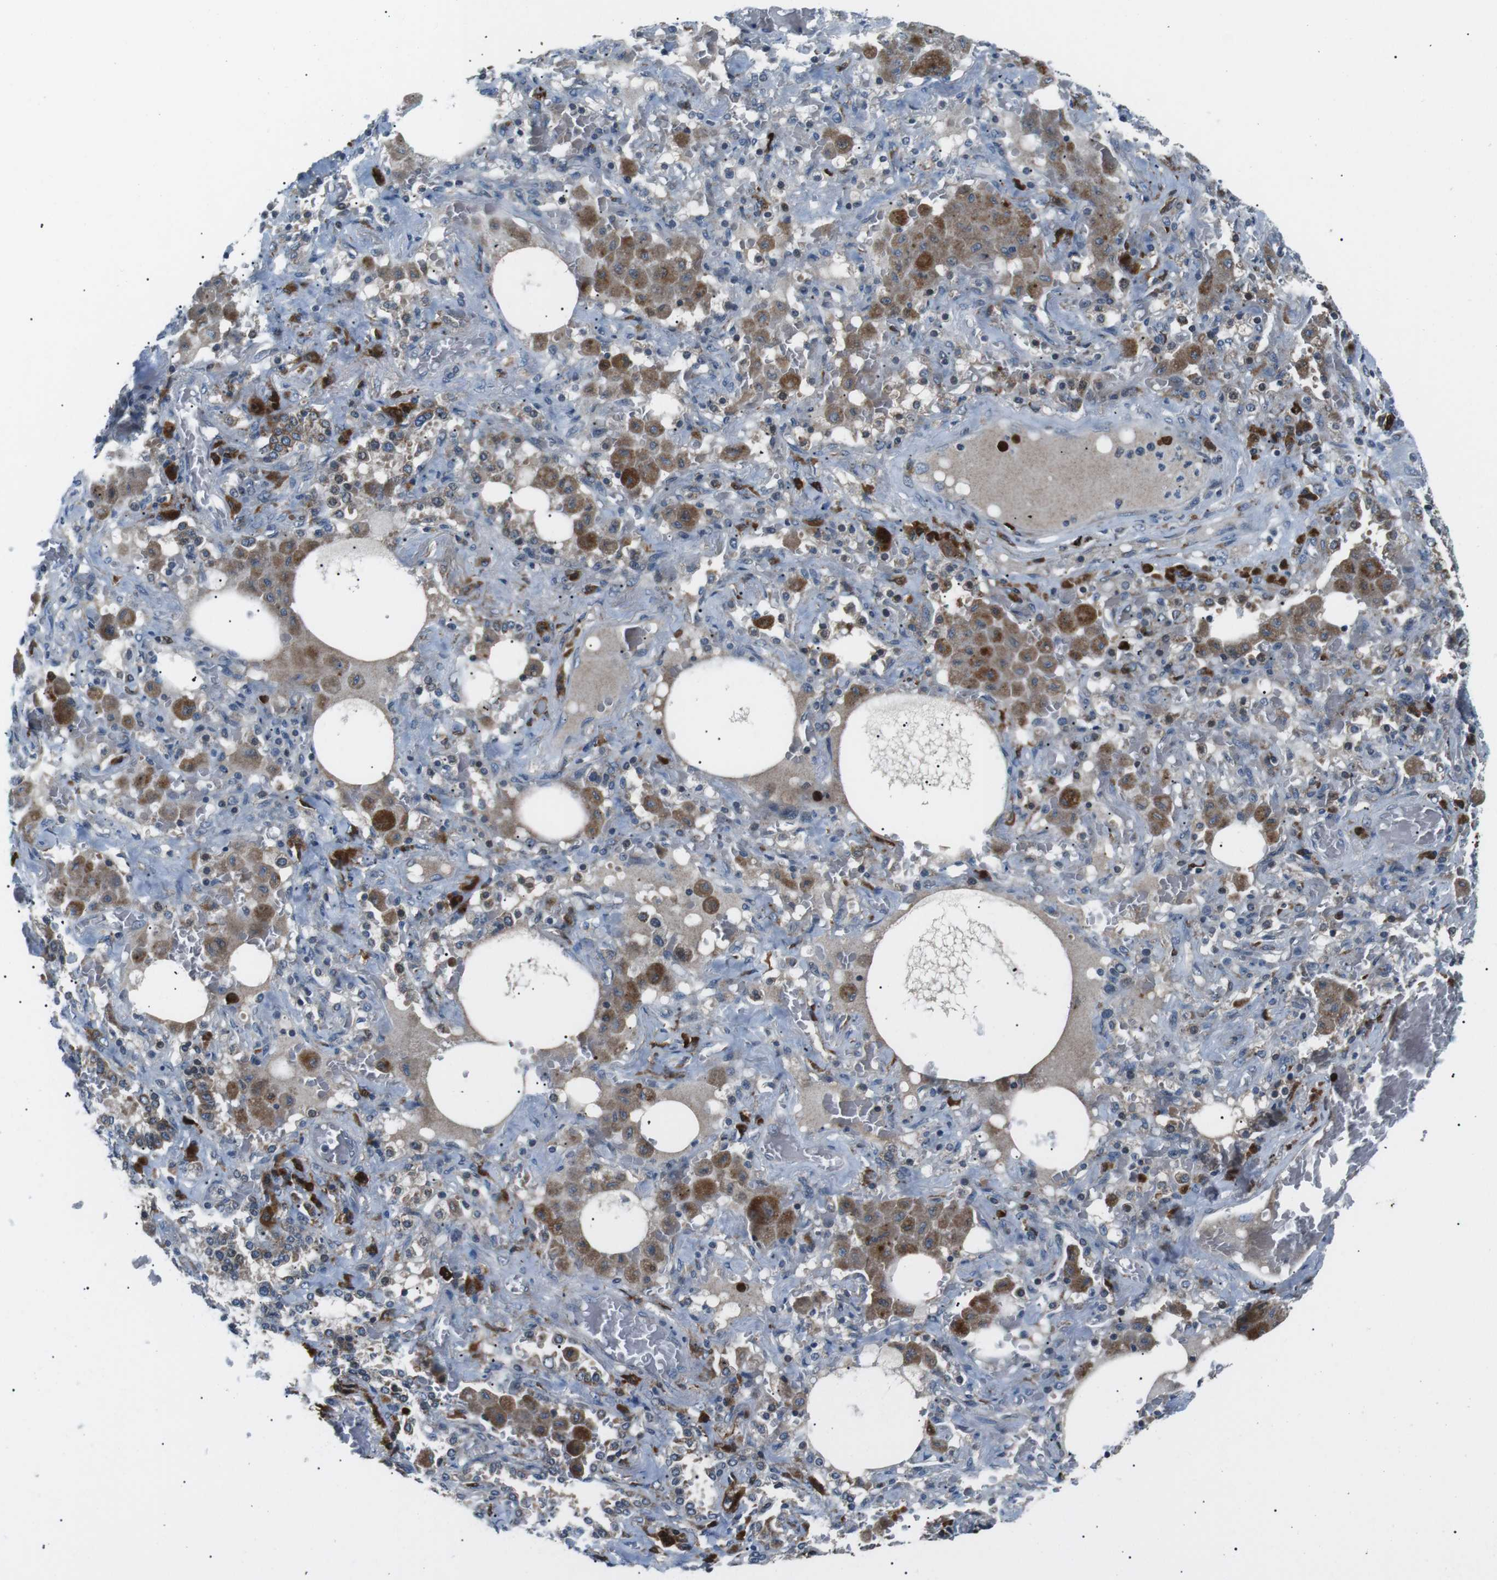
{"staining": {"intensity": "negative", "quantity": "none", "location": "none"}, "tissue": "lung cancer", "cell_type": "Tumor cells", "image_type": "cancer", "snomed": [{"axis": "morphology", "description": "Squamous cell carcinoma, NOS"}, {"axis": "topography", "description": "Lung"}], "caption": "Tumor cells are negative for brown protein staining in lung squamous cell carcinoma.", "gene": "BLNK", "patient": {"sex": "female", "age": 47}}